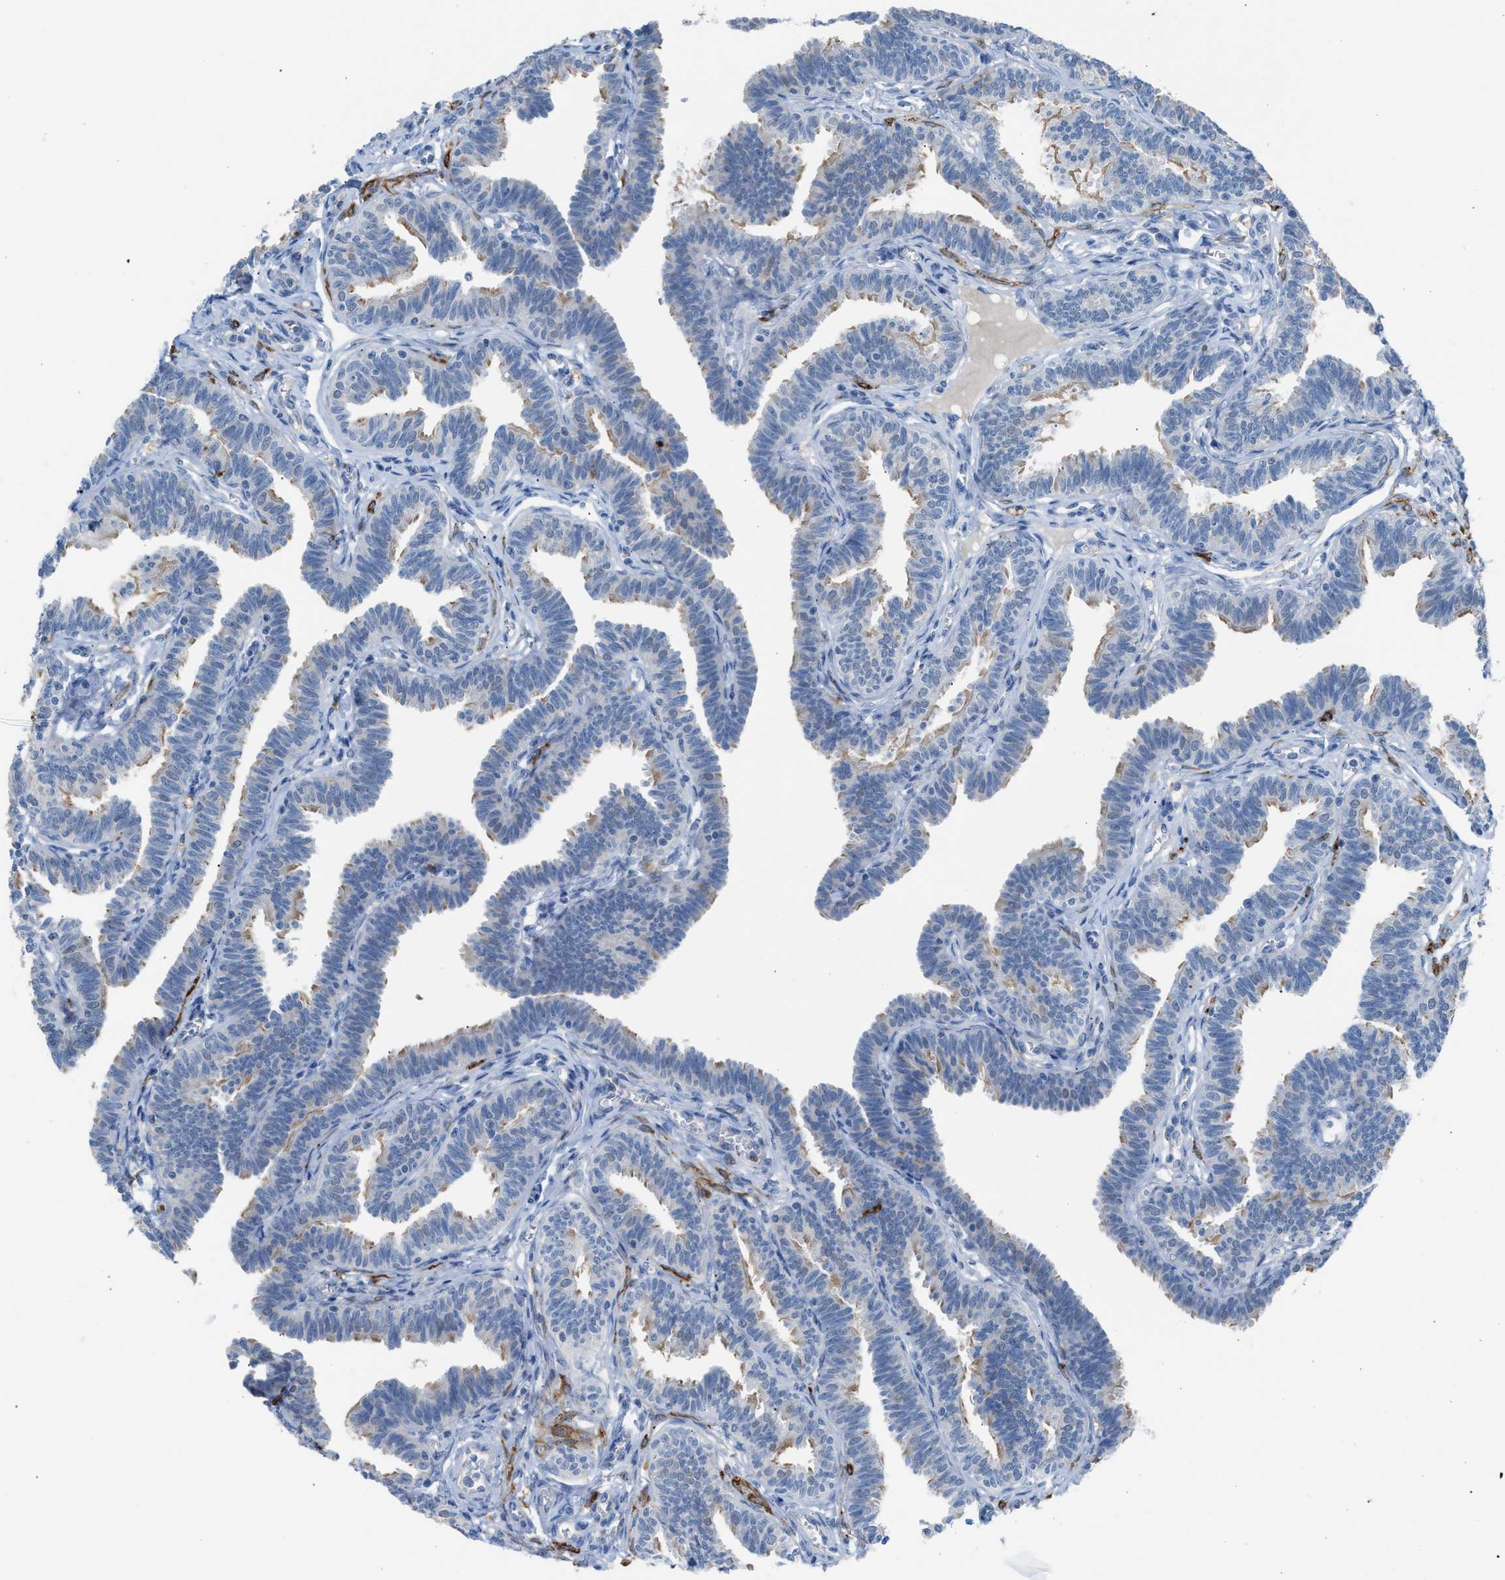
{"staining": {"intensity": "negative", "quantity": "none", "location": "none"}, "tissue": "fallopian tube", "cell_type": "Glandular cells", "image_type": "normal", "snomed": [{"axis": "morphology", "description": "Normal tissue, NOS"}, {"axis": "topography", "description": "Fallopian tube"}, {"axis": "topography", "description": "Ovary"}], "caption": "Benign fallopian tube was stained to show a protein in brown. There is no significant expression in glandular cells. (Stains: DAB immunohistochemistry (IHC) with hematoxylin counter stain, Microscopy: brightfield microscopy at high magnification).", "gene": "CLEC10A", "patient": {"sex": "female", "age": 23}}